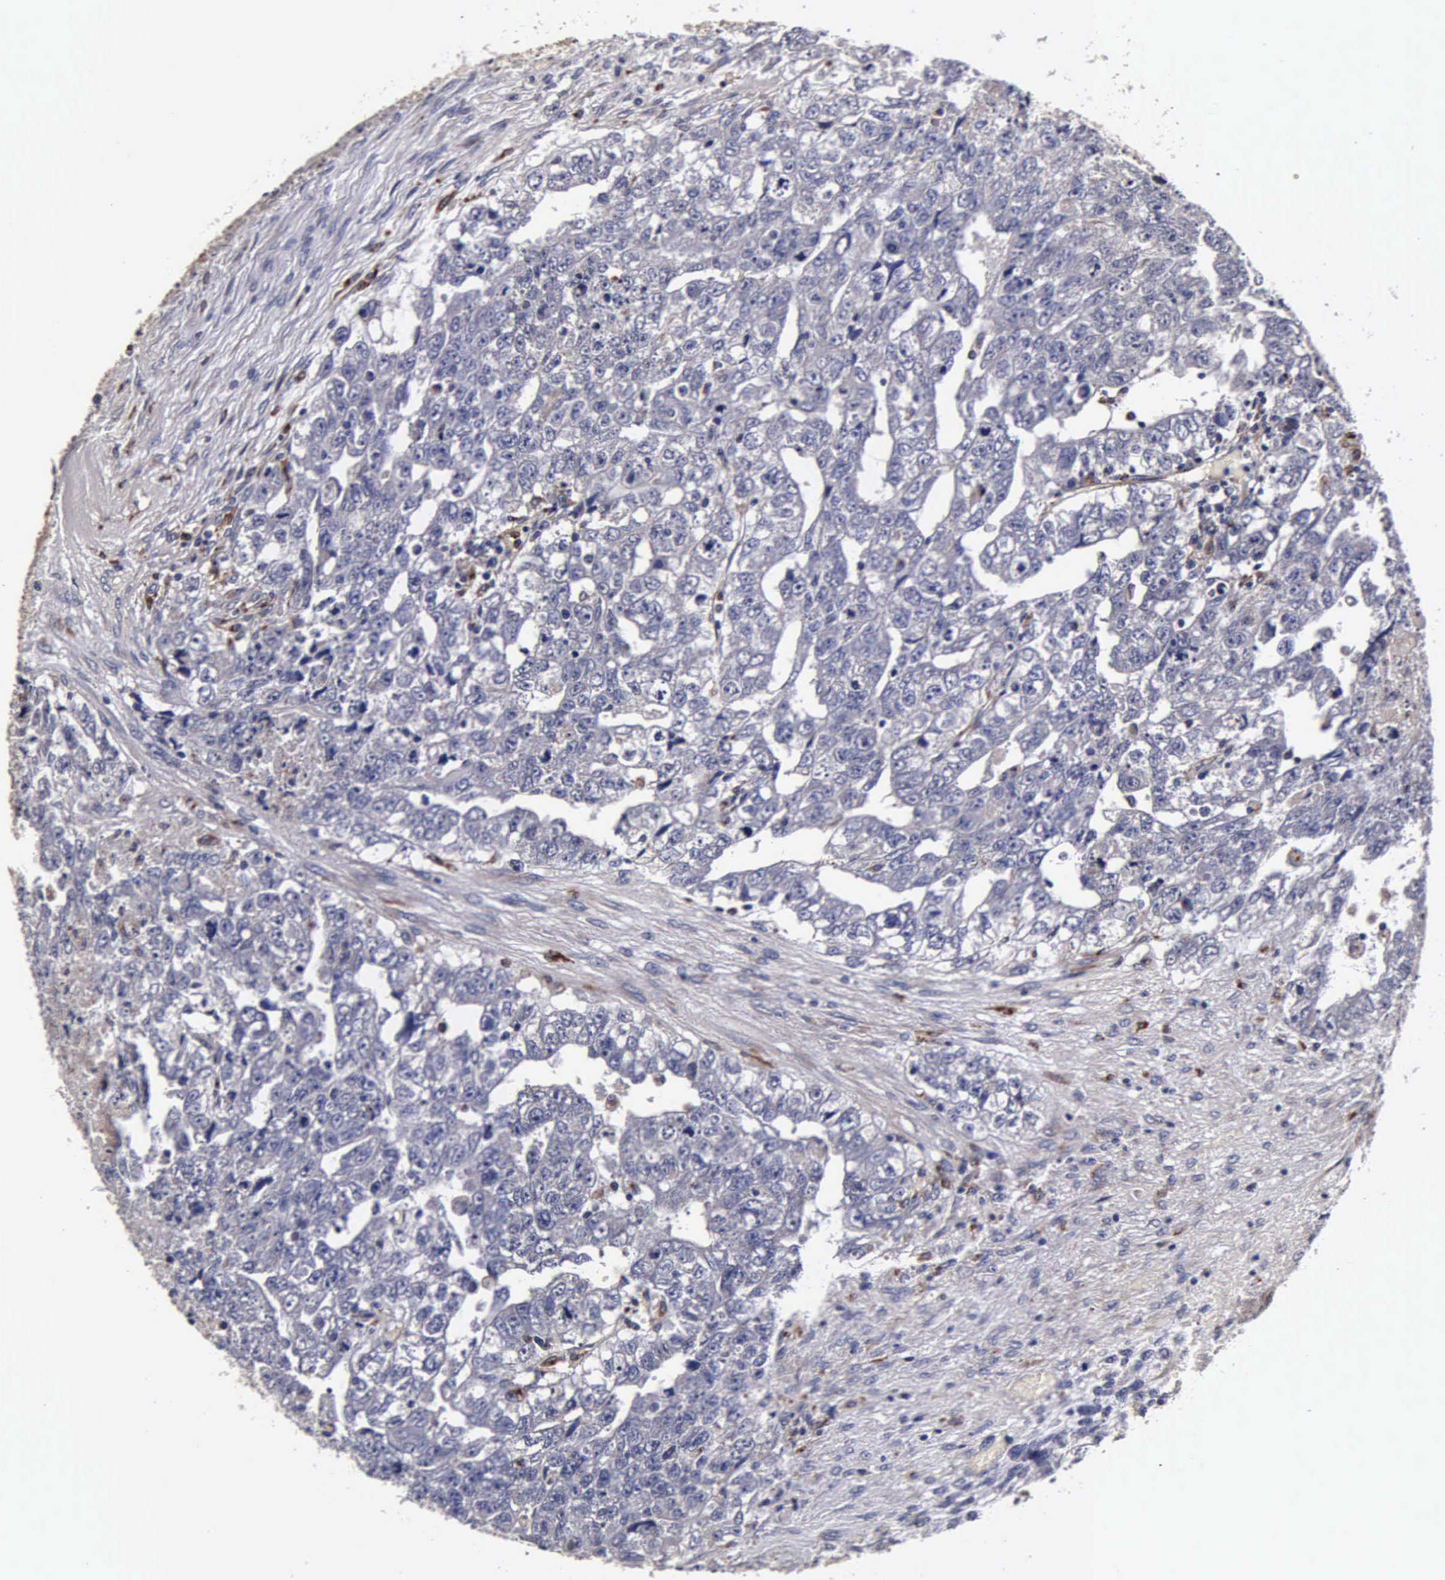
{"staining": {"intensity": "negative", "quantity": "none", "location": "none"}, "tissue": "testis cancer", "cell_type": "Tumor cells", "image_type": "cancer", "snomed": [{"axis": "morphology", "description": "Carcinoma, Embryonal, NOS"}, {"axis": "topography", "description": "Testis"}], "caption": "An image of testis cancer stained for a protein displays no brown staining in tumor cells.", "gene": "CST3", "patient": {"sex": "male", "age": 36}}